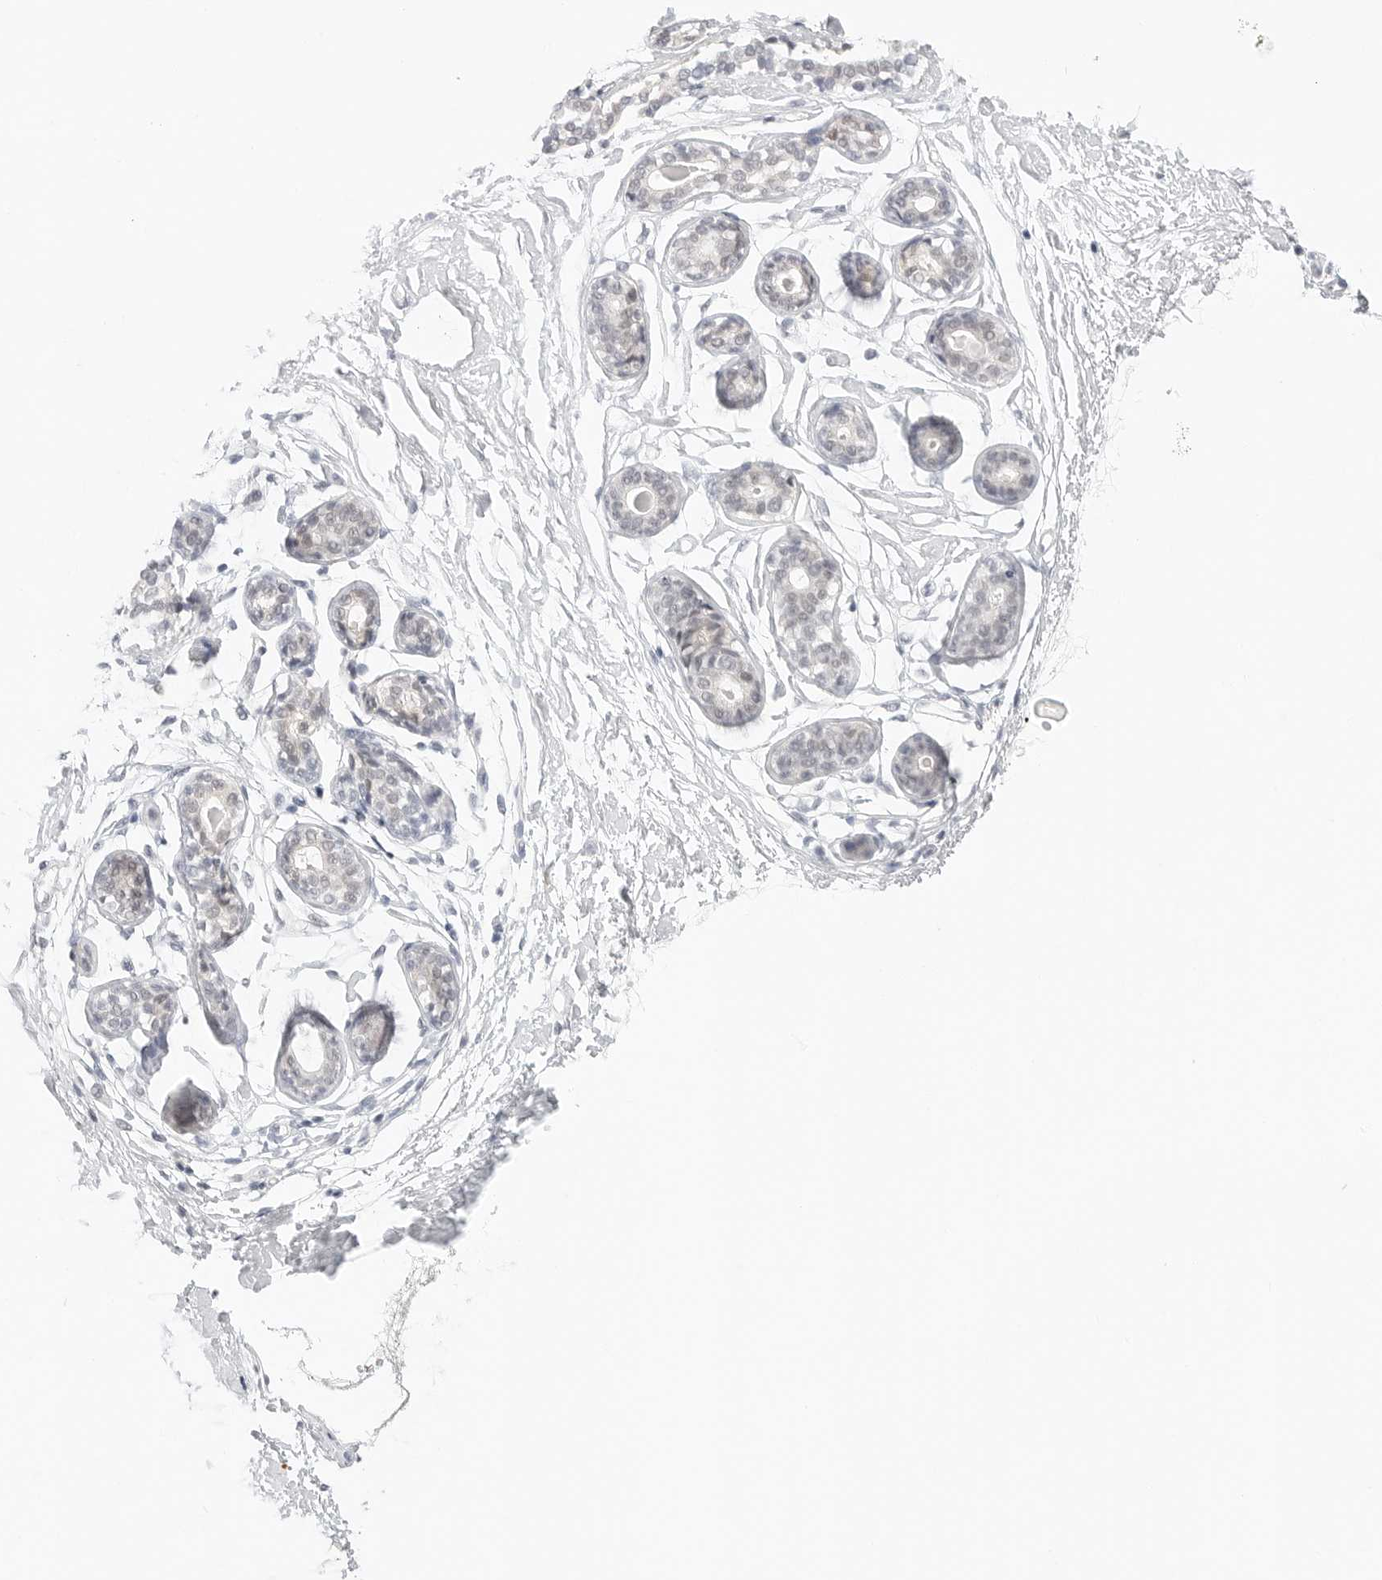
{"staining": {"intensity": "negative", "quantity": "none", "location": "none"}, "tissue": "breast", "cell_type": "Adipocytes", "image_type": "normal", "snomed": [{"axis": "morphology", "description": "Normal tissue, NOS"}, {"axis": "topography", "description": "Breast"}], "caption": "Immunohistochemistry (IHC) photomicrograph of unremarkable breast stained for a protein (brown), which displays no positivity in adipocytes.", "gene": "TSEN2", "patient": {"sex": "female", "age": 23}}